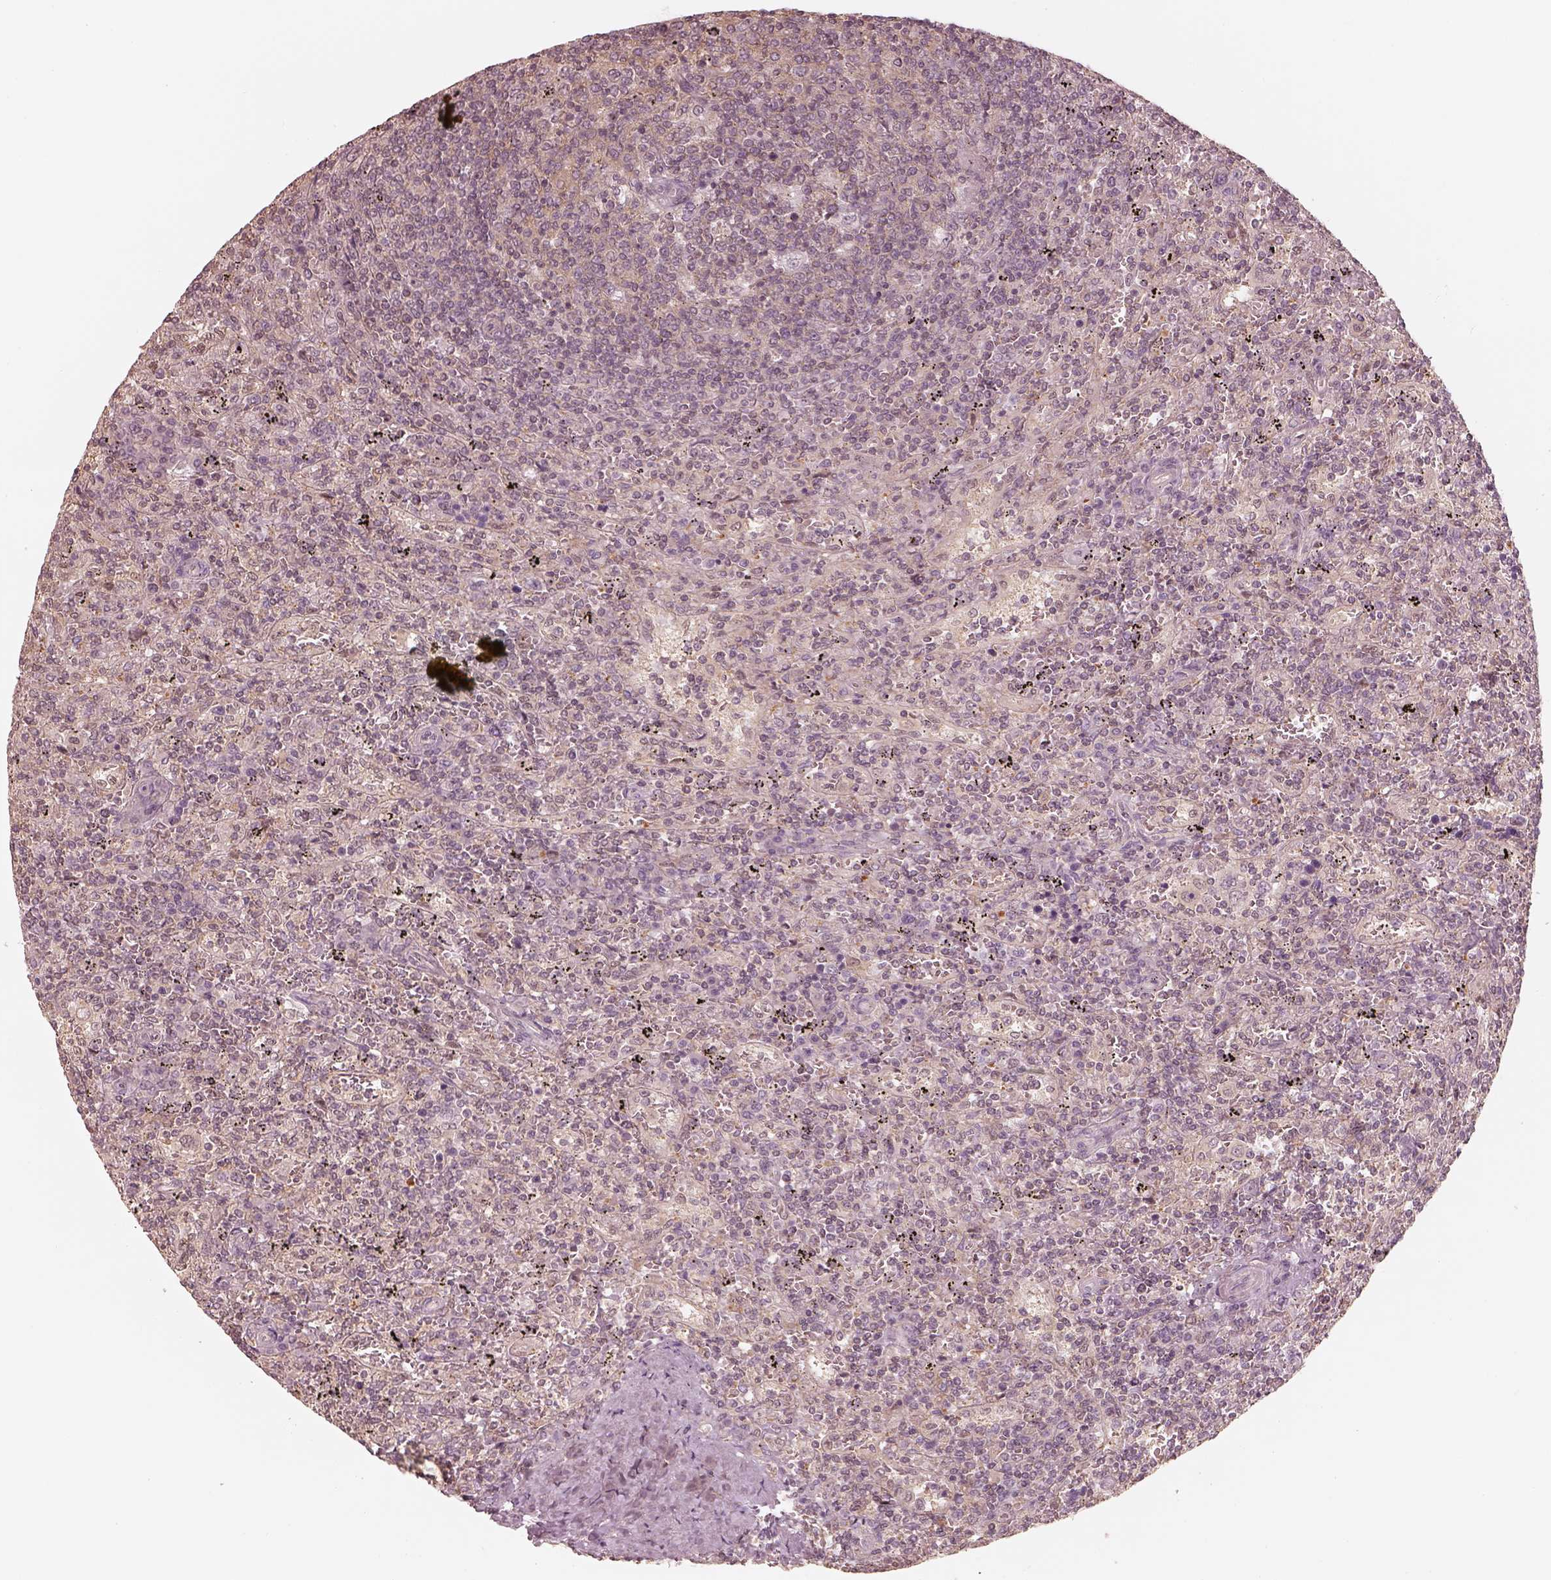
{"staining": {"intensity": "negative", "quantity": "none", "location": "none"}, "tissue": "lymphoma", "cell_type": "Tumor cells", "image_type": "cancer", "snomed": [{"axis": "morphology", "description": "Malignant lymphoma, non-Hodgkin's type, Low grade"}, {"axis": "topography", "description": "Spleen"}], "caption": "IHC histopathology image of neoplastic tissue: human malignant lymphoma, non-Hodgkin's type (low-grade) stained with DAB (3,3'-diaminobenzidine) exhibits no significant protein positivity in tumor cells.", "gene": "KIF5C", "patient": {"sex": "male", "age": 62}}